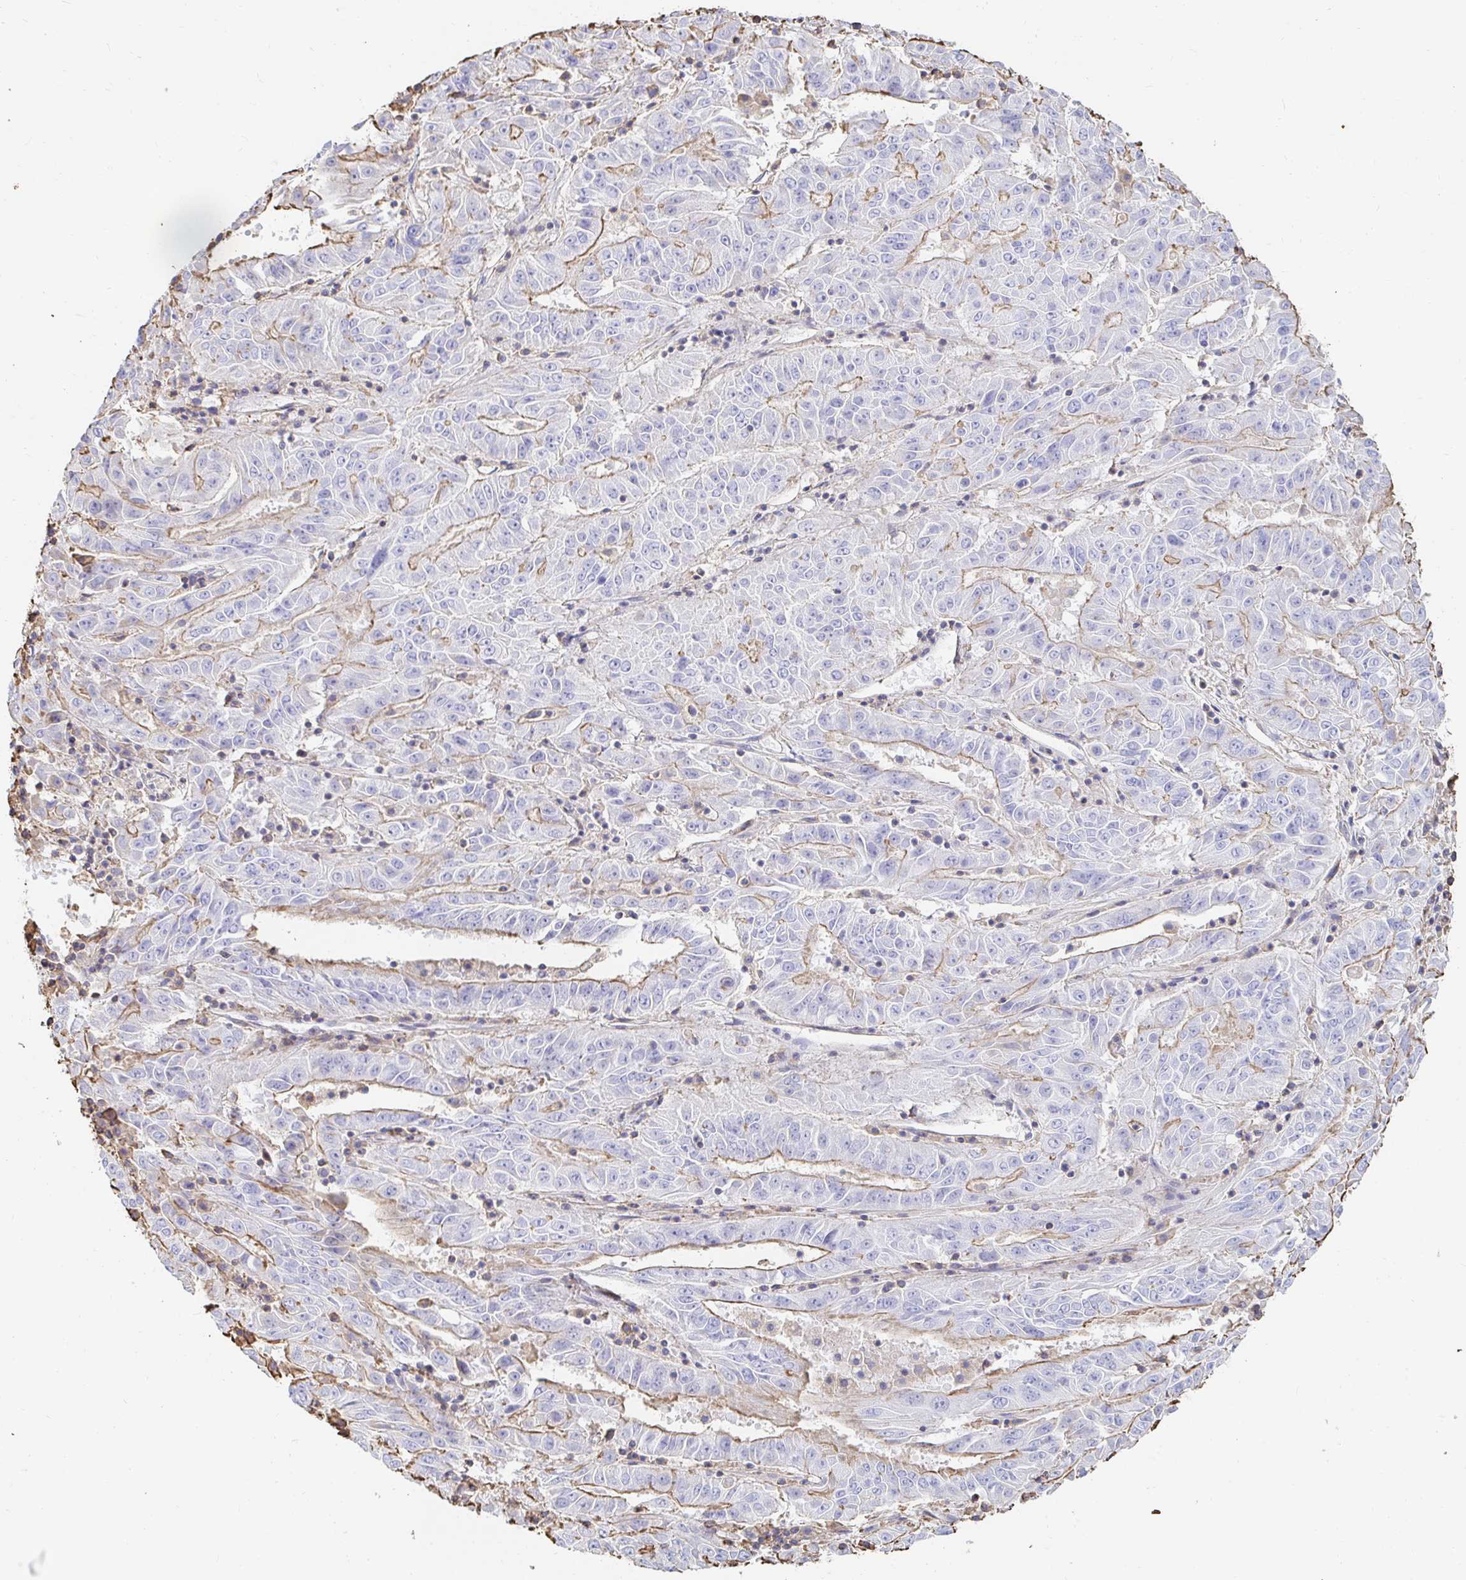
{"staining": {"intensity": "moderate", "quantity": "25%-75%", "location": "cytoplasmic/membranous"}, "tissue": "pancreatic cancer", "cell_type": "Tumor cells", "image_type": "cancer", "snomed": [{"axis": "morphology", "description": "Adenocarcinoma, NOS"}, {"axis": "topography", "description": "Pancreas"}], "caption": "This image displays immunohistochemistry staining of human pancreatic adenocarcinoma, with medium moderate cytoplasmic/membranous positivity in approximately 25%-75% of tumor cells.", "gene": "PTPN14", "patient": {"sex": "male", "age": 63}}